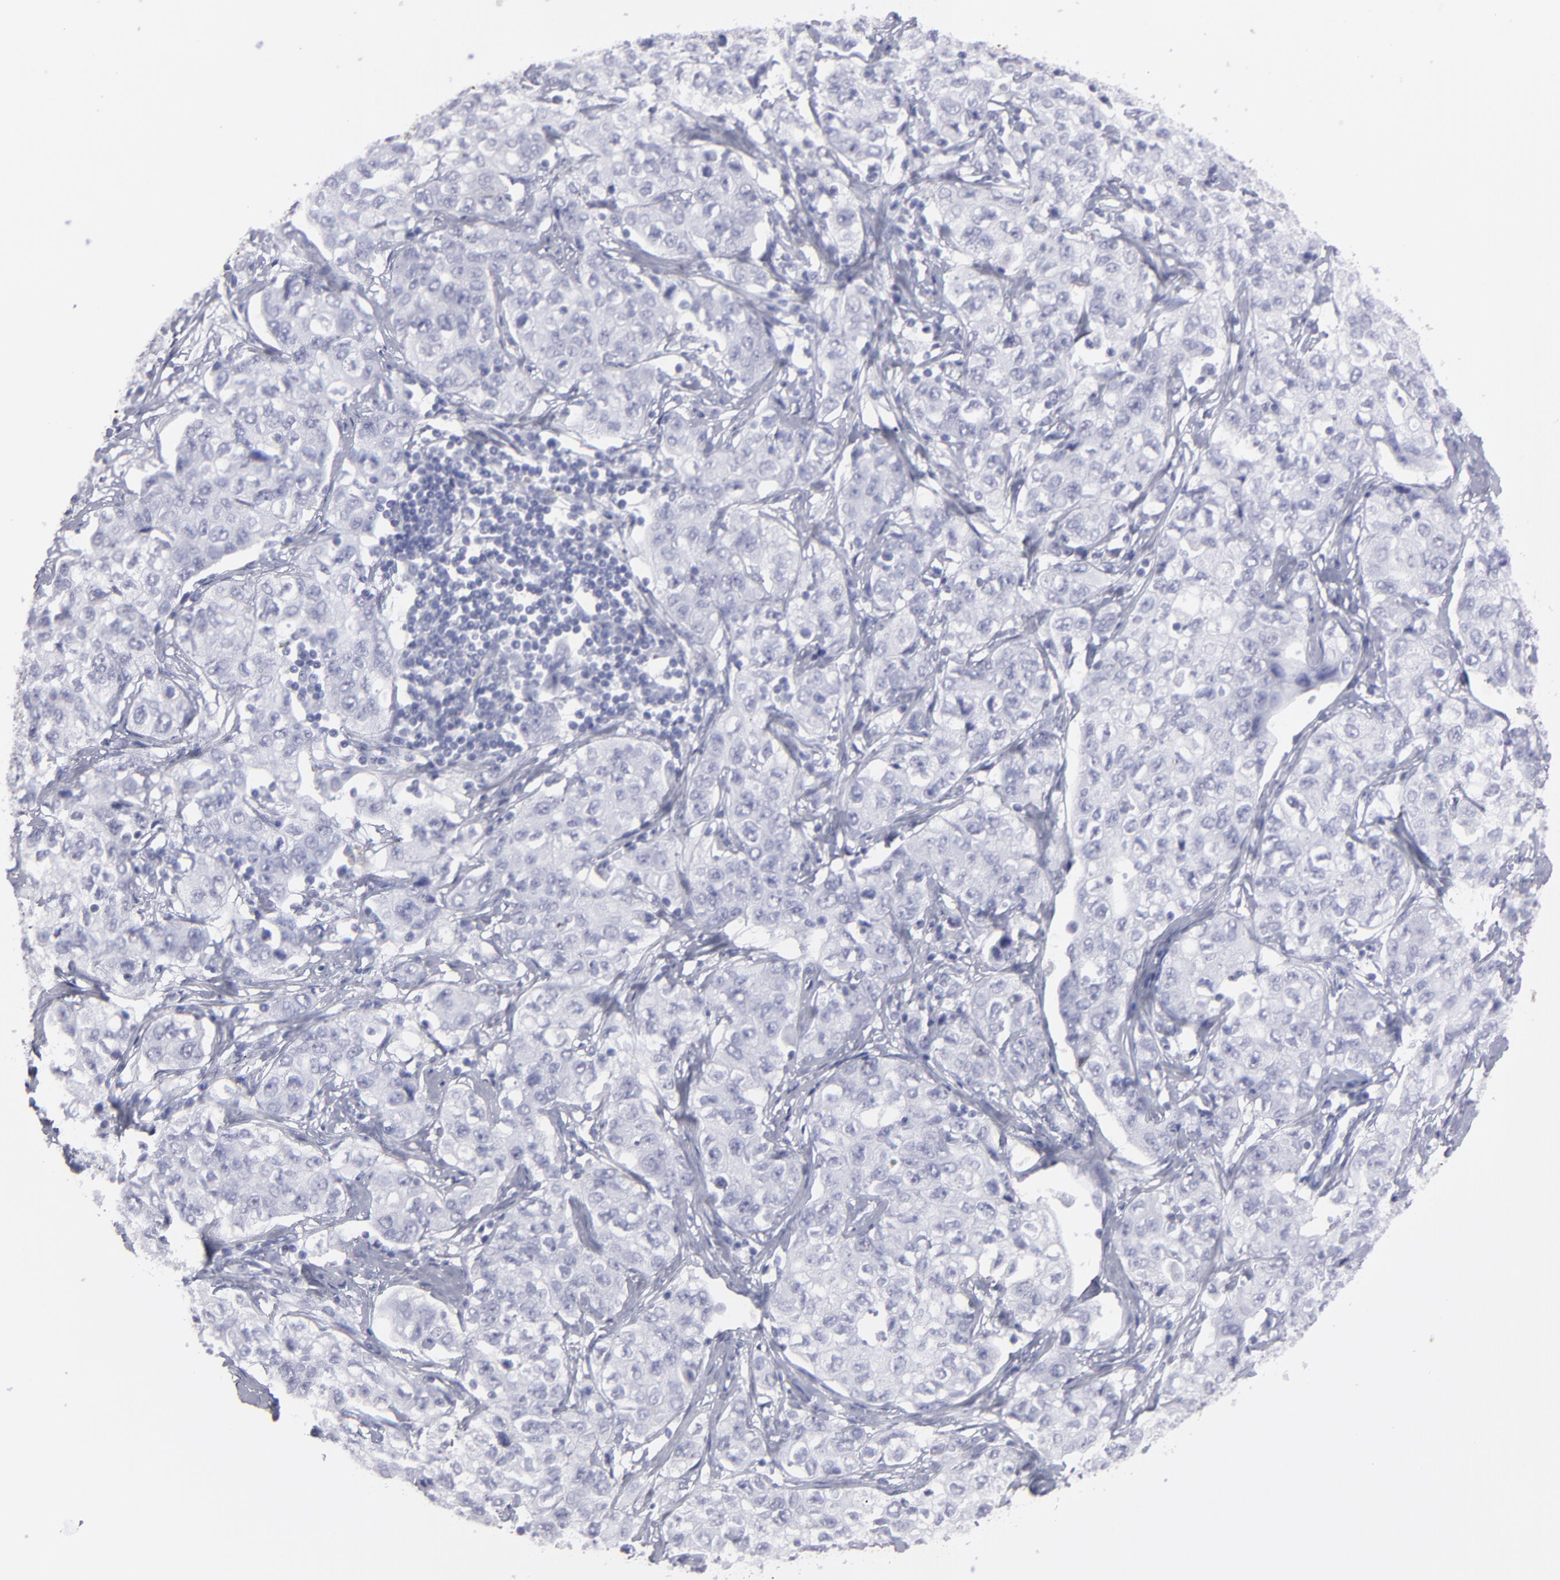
{"staining": {"intensity": "negative", "quantity": "none", "location": "none"}, "tissue": "stomach cancer", "cell_type": "Tumor cells", "image_type": "cancer", "snomed": [{"axis": "morphology", "description": "Adenocarcinoma, NOS"}, {"axis": "topography", "description": "Stomach"}], "caption": "DAB immunohistochemical staining of adenocarcinoma (stomach) displays no significant expression in tumor cells. Brightfield microscopy of IHC stained with DAB (brown) and hematoxylin (blue), captured at high magnification.", "gene": "ALDOB", "patient": {"sex": "male", "age": 48}}